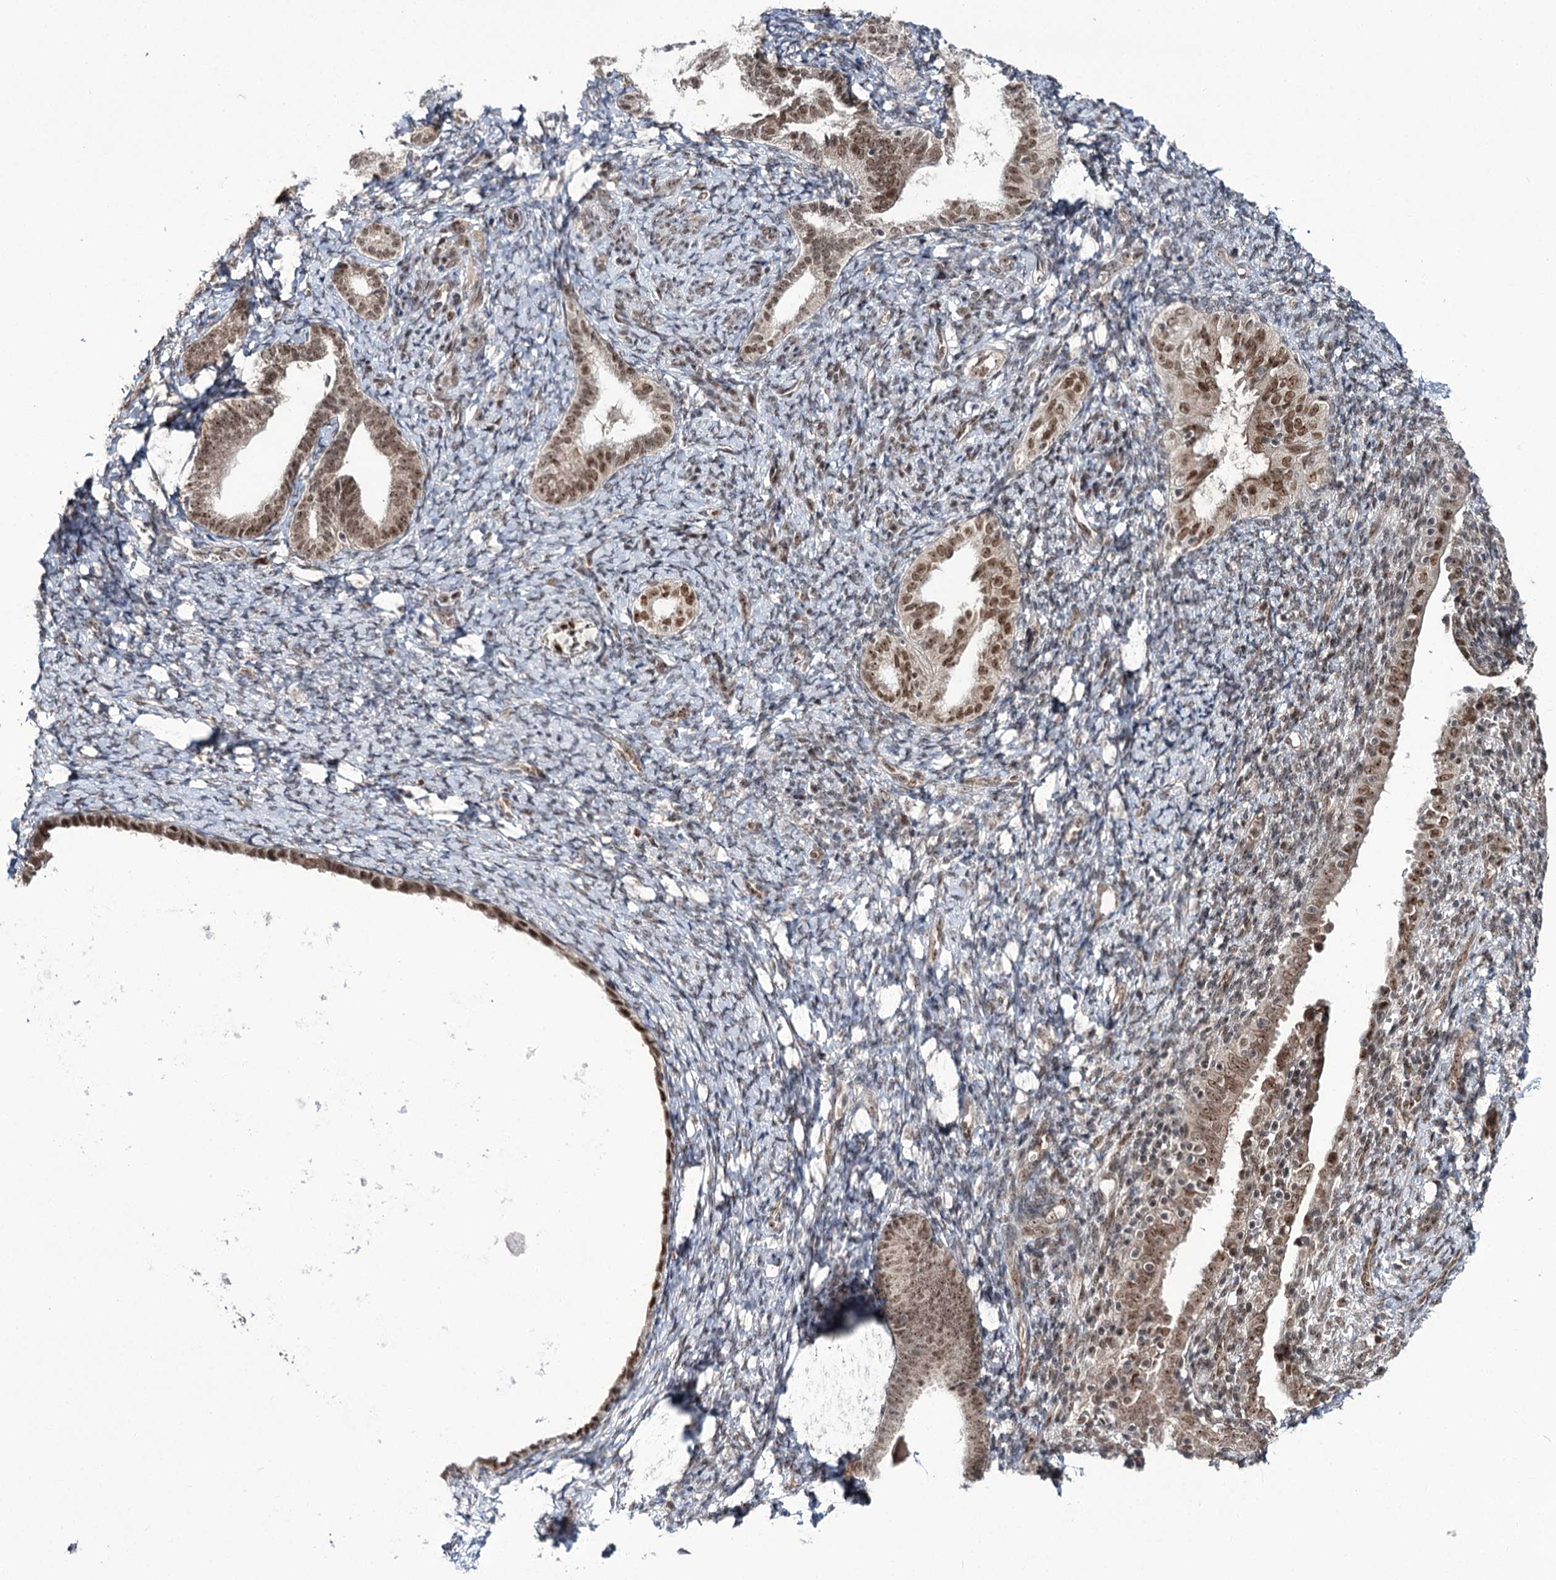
{"staining": {"intensity": "weak", "quantity": "<25%", "location": "nuclear"}, "tissue": "endometrium", "cell_type": "Cells in endometrial stroma", "image_type": "normal", "snomed": [{"axis": "morphology", "description": "Normal tissue, NOS"}, {"axis": "topography", "description": "Endometrium"}], "caption": "Micrograph shows no protein expression in cells in endometrial stroma of unremarkable endometrium.", "gene": "ERCC3", "patient": {"sex": "female", "age": 72}}